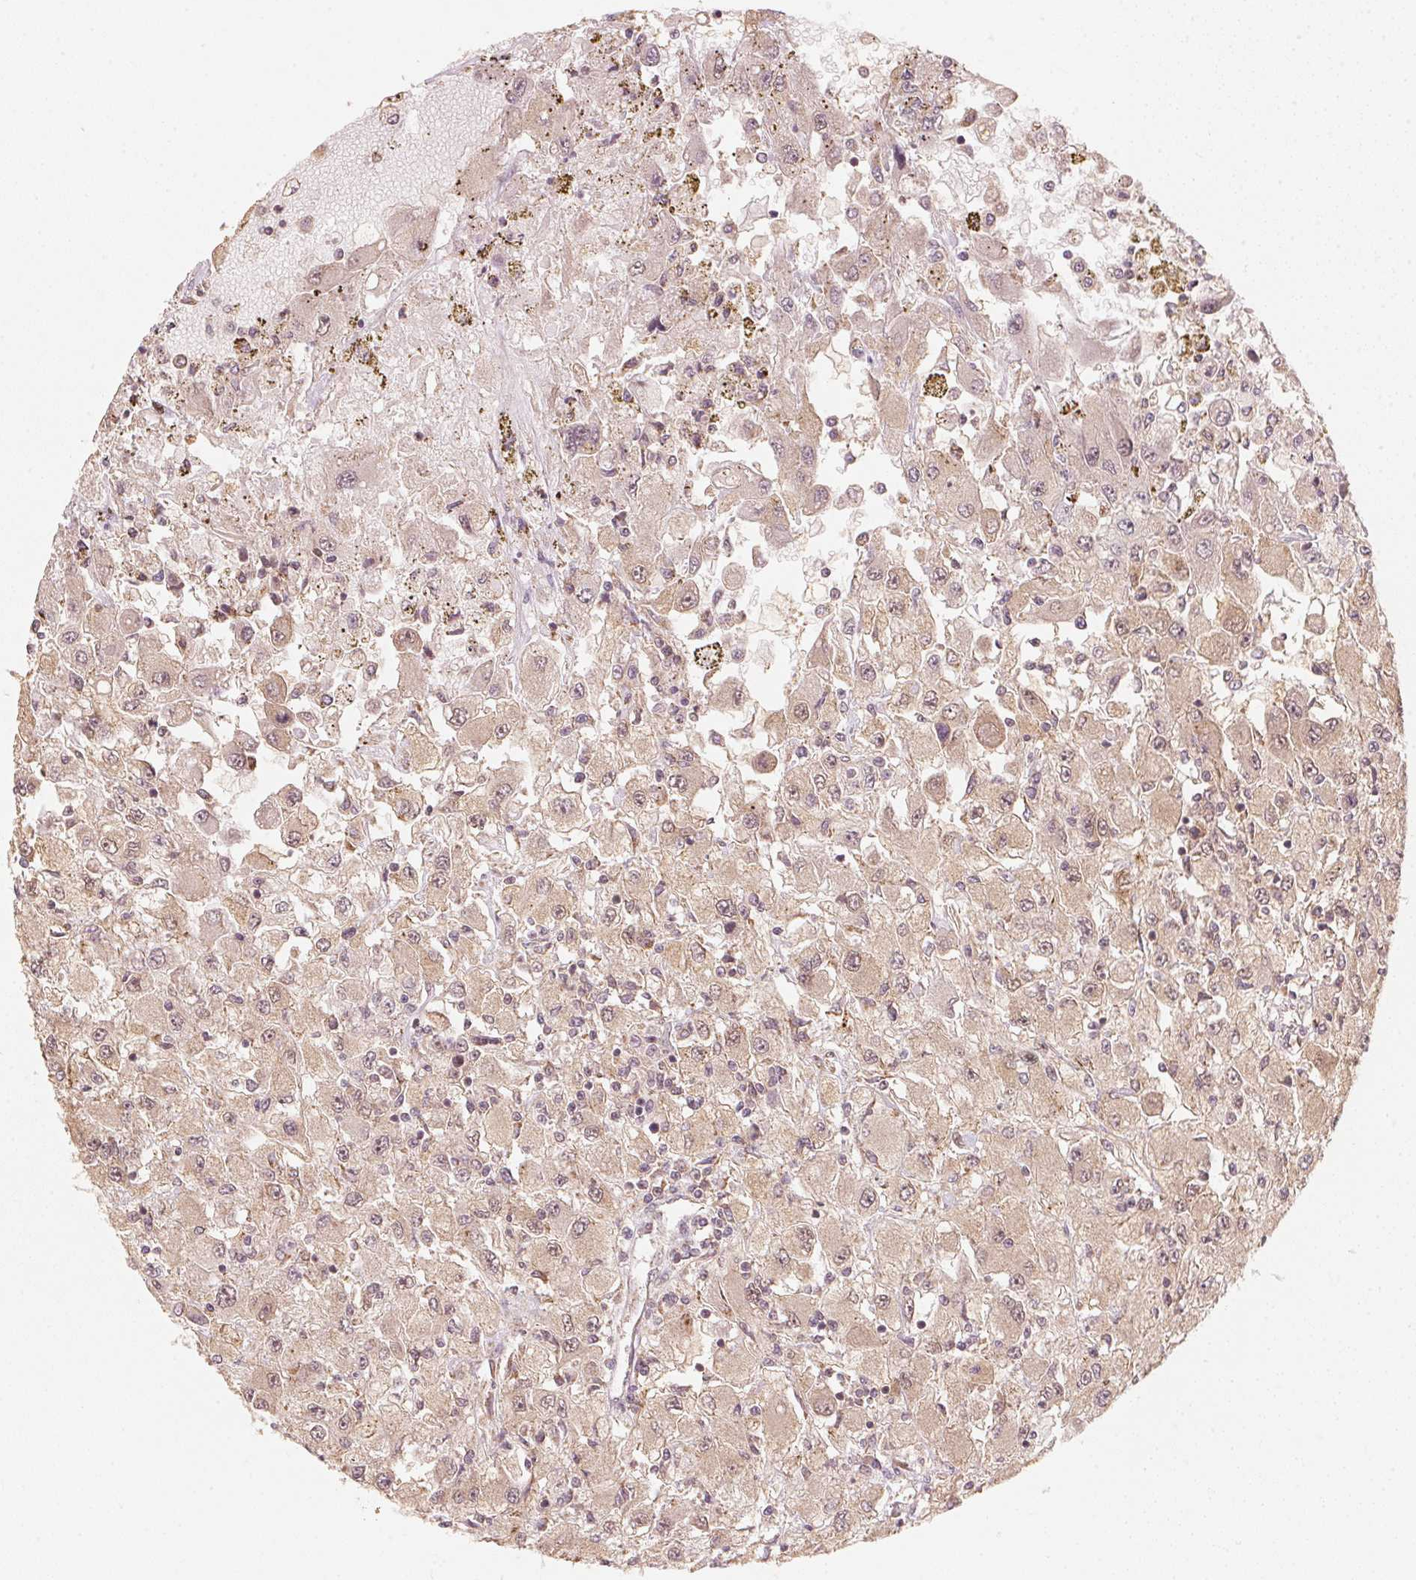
{"staining": {"intensity": "weak", "quantity": ">75%", "location": "cytoplasmic/membranous"}, "tissue": "renal cancer", "cell_type": "Tumor cells", "image_type": "cancer", "snomed": [{"axis": "morphology", "description": "Adenocarcinoma, NOS"}, {"axis": "topography", "description": "Kidney"}], "caption": "Immunohistochemical staining of adenocarcinoma (renal) reveals low levels of weak cytoplasmic/membranous protein positivity in approximately >75% of tumor cells. (IHC, brightfield microscopy, high magnification).", "gene": "C2orf73", "patient": {"sex": "female", "age": 67}}